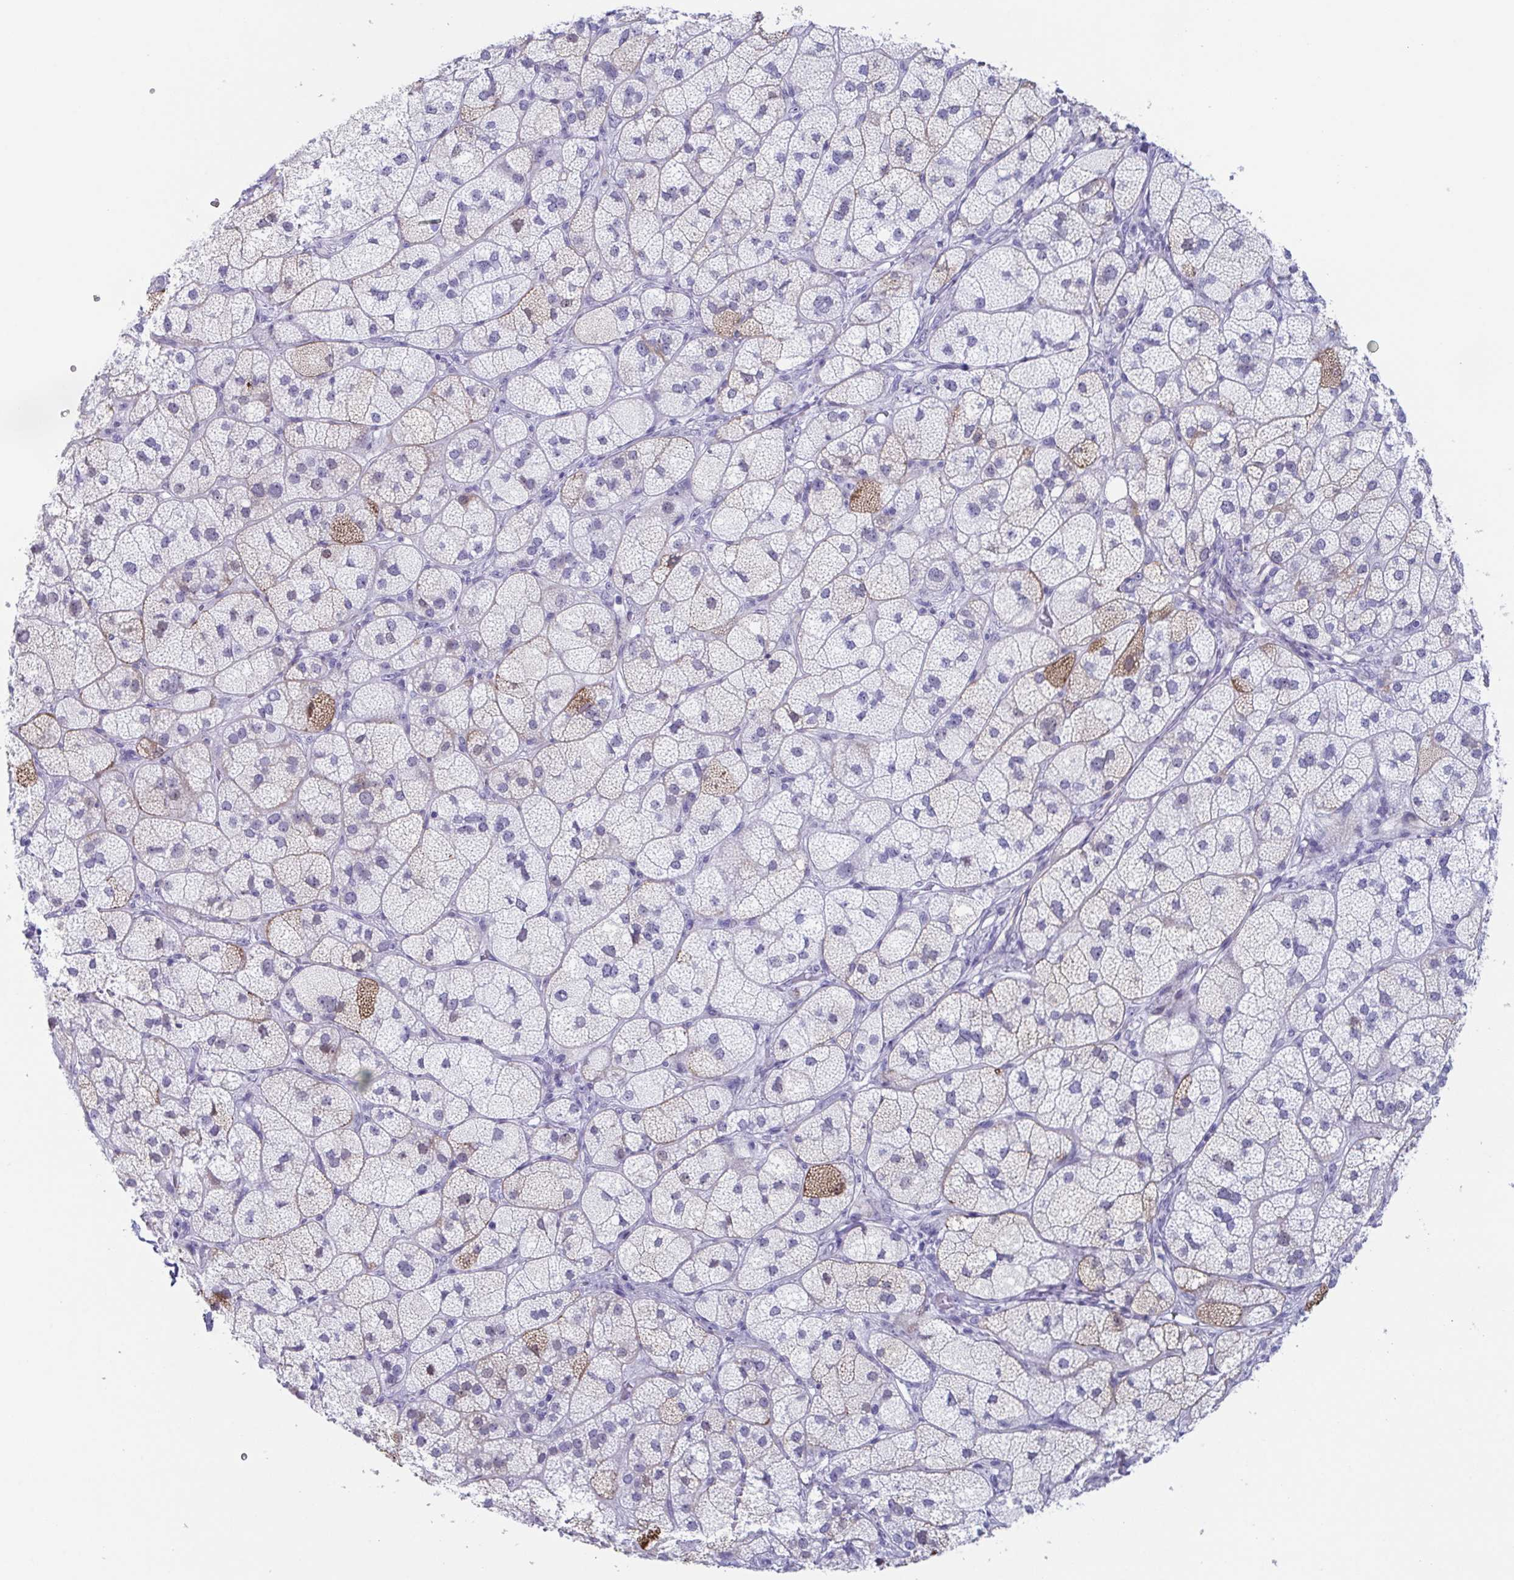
{"staining": {"intensity": "moderate", "quantity": "25%-75%", "location": "cytoplasmic/membranous"}, "tissue": "adrenal gland", "cell_type": "Glandular cells", "image_type": "normal", "snomed": [{"axis": "morphology", "description": "Normal tissue, NOS"}, {"axis": "topography", "description": "Adrenal gland"}], "caption": "Immunohistochemistry of normal human adrenal gland demonstrates medium levels of moderate cytoplasmic/membranous expression in about 25%-75% of glandular cells.", "gene": "ZFP64", "patient": {"sex": "female", "age": 60}}